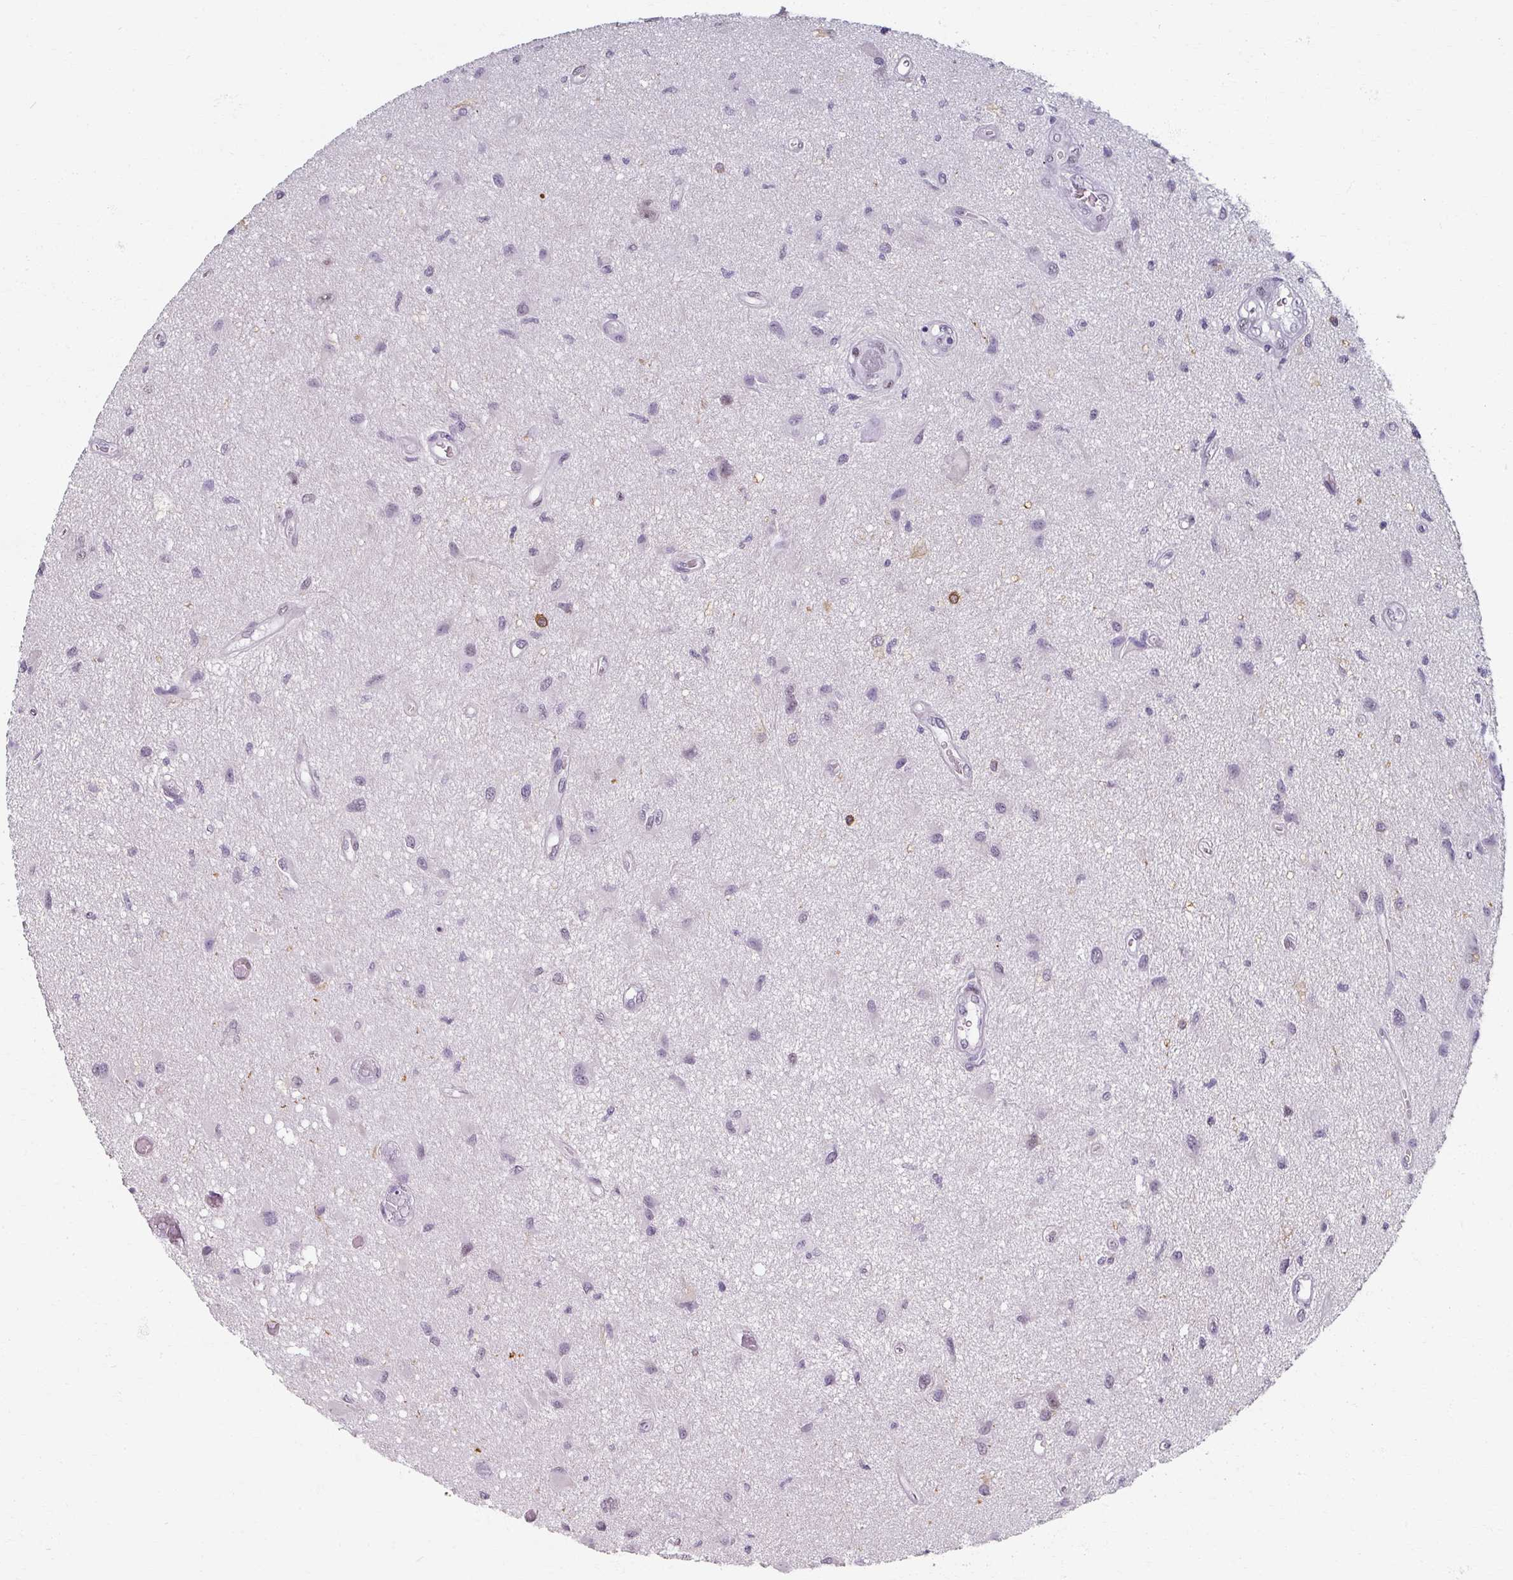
{"staining": {"intensity": "moderate", "quantity": "<25%", "location": "nuclear"}, "tissue": "glioma", "cell_type": "Tumor cells", "image_type": "cancer", "snomed": [{"axis": "morphology", "description": "Glioma, malignant, High grade"}, {"axis": "topography", "description": "Brain"}], "caption": "Immunohistochemistry (IHC) of malignant glioma (high-grade) shows low levels of moderate nuclear expression in approximately <25% of tumor cells.", "gene": "RIPOR3", "patient": {"sex": "male", "age": 67}}